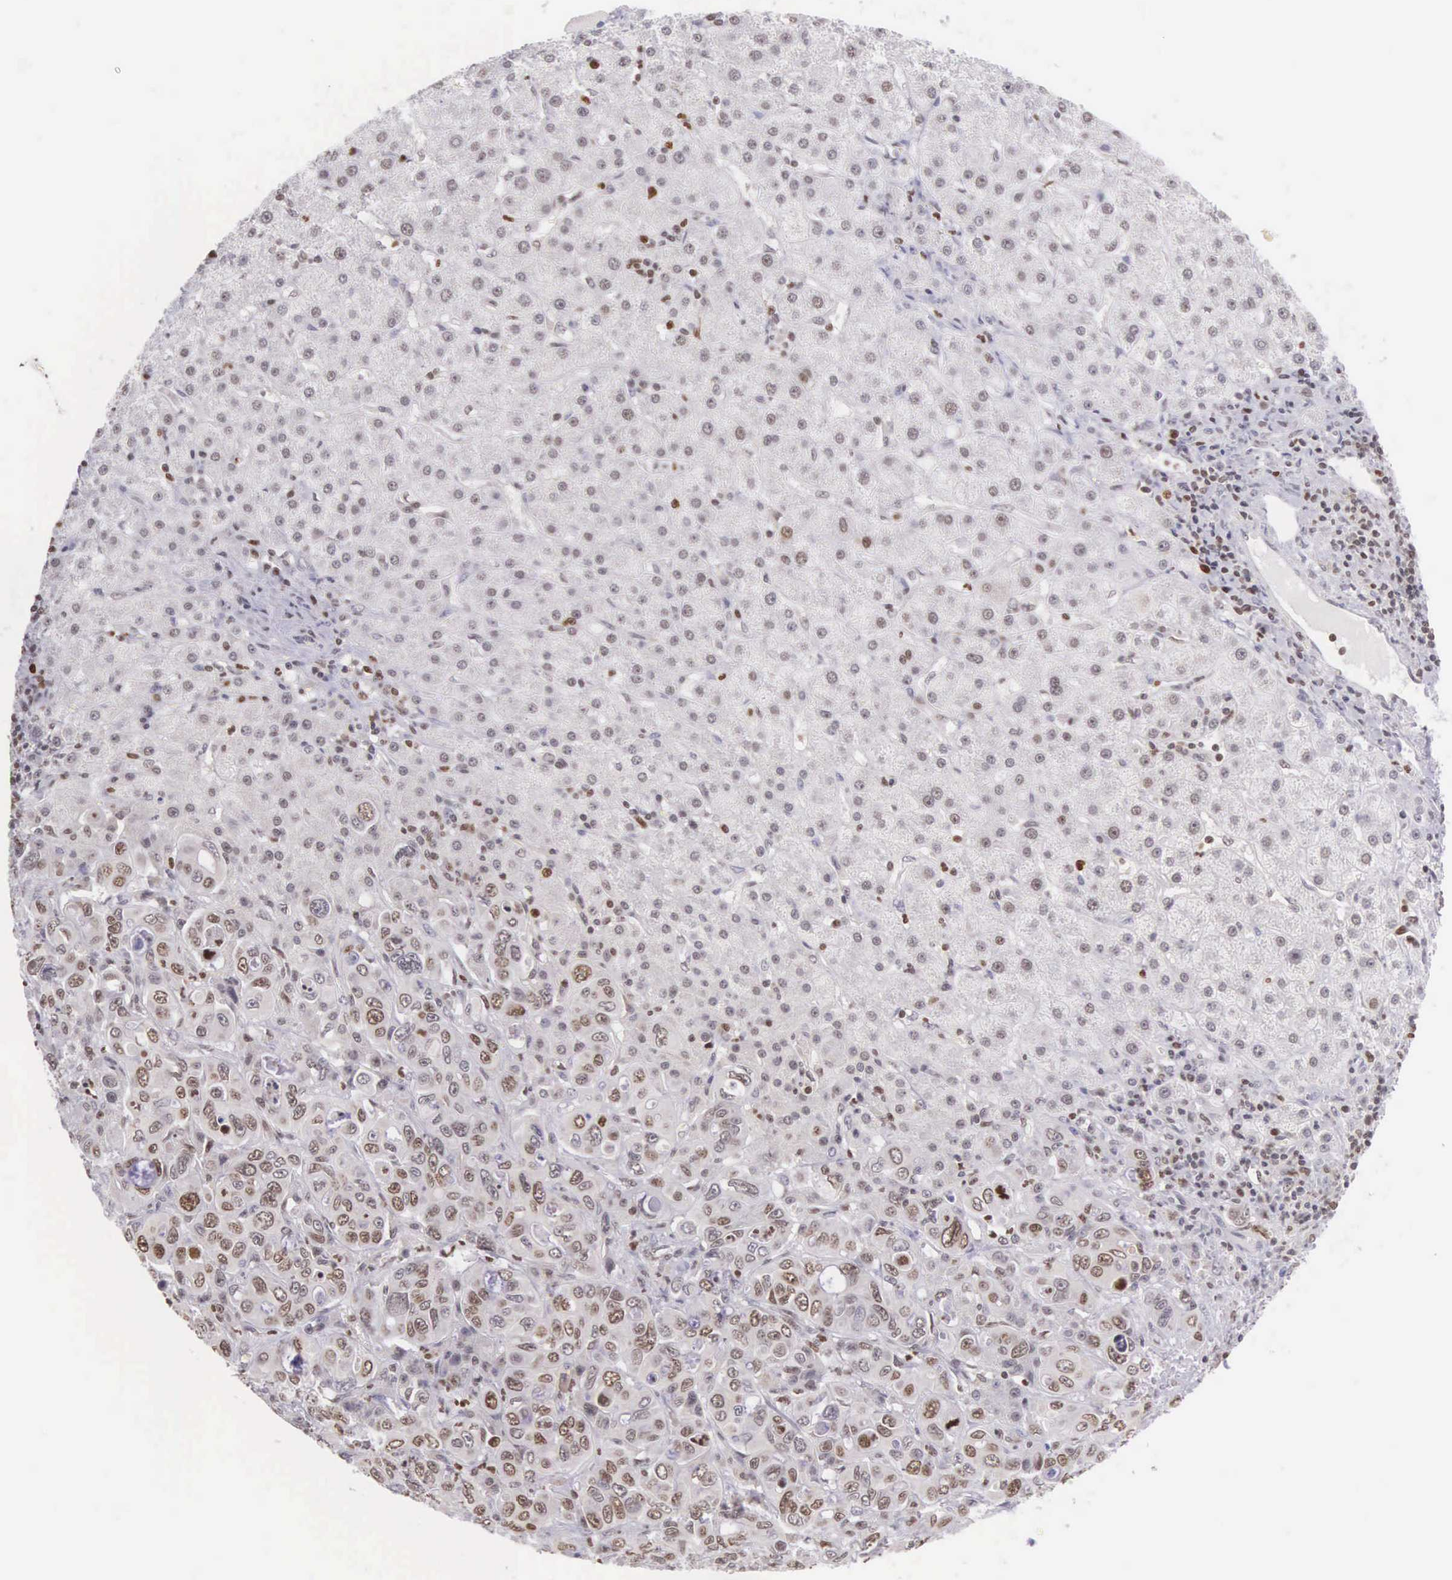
{"staining": {"intensity": "weak", "quantity": "25%-75%", "location": "nuclear"}, "tissue": "liver cancer", "cell_type": "Tumor cells", "image_type": "cancer", "snomed": [{"axis": "morphology", "description": "Cholangiocarcinoma"}, {"axis": "topography", "description": "Liver"}], "caption": "Protein expression analysis of liver cholangiocarcinoma shows weak nuclear positivity in about 25%-75% of tumor cells.", "gene": "VRK1", "patient": {"sex": "female", "age": 79}}